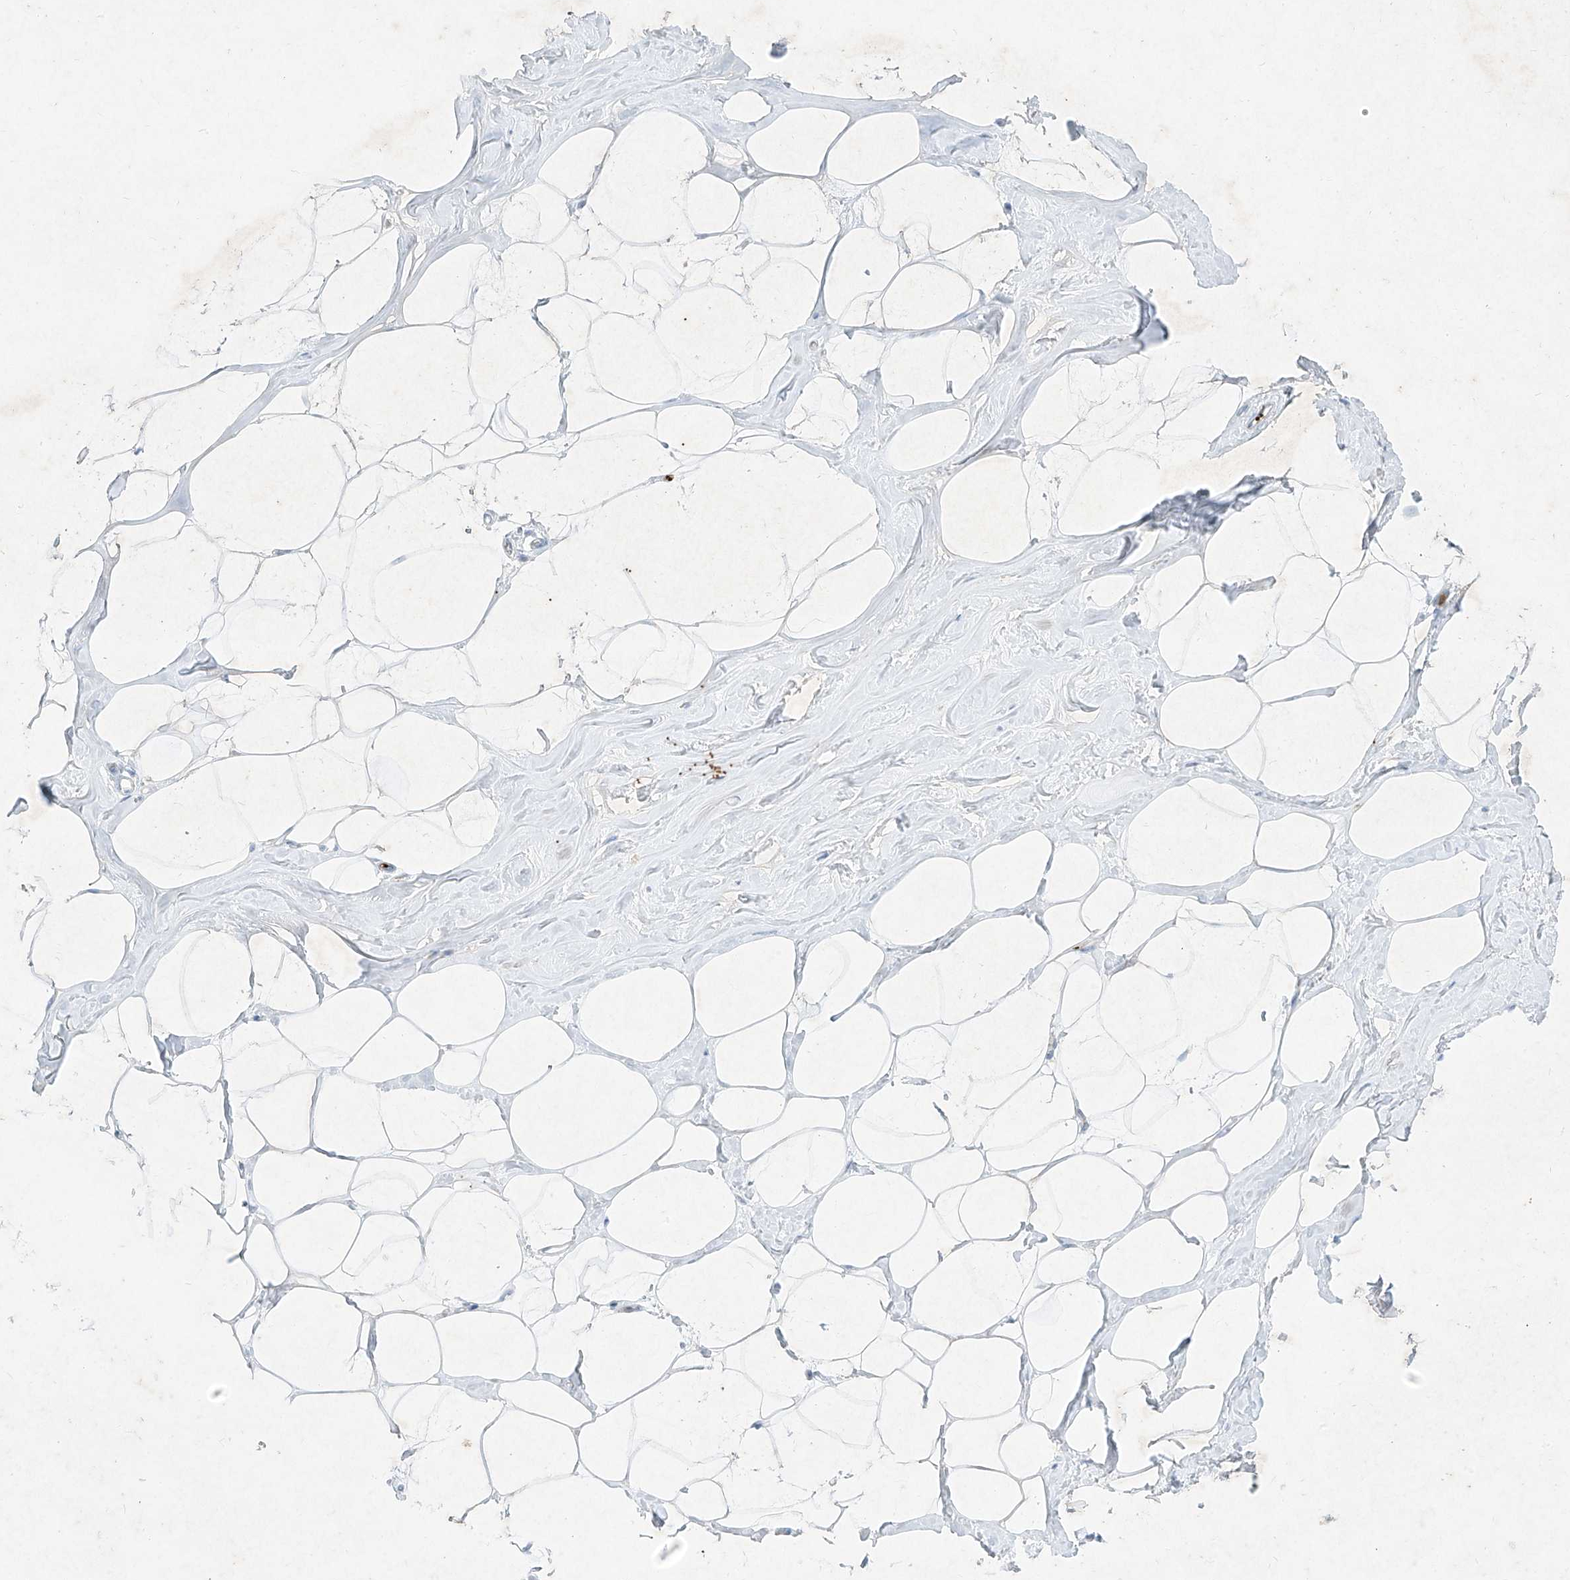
{"staining": {"intensity": "negative", "quantity": "none", "location": "none"}, "tissue": "adipose tissue", "cell_type": "Adipocytes", "image_type": "normal", "snomed": [{"axis": "morphology", "description": "Normal tissue, NOS"}, {"axis": "morphology", "description": "Fibrosis, NOS"}, {"axis": "topography", "description": "Breast"}, {"axis": "topography", "description": "Adipose tissue"}], "caption": "DAB (3,3'-diaminobenzidine) immunohistochemical staining of benign adipose tissue displays no significant expression in adipocytes. (Stains: DAB (3,3'-diaminobenzidine) IHC with hematoxylin counter stain, Microscopy: brightfield microscopy at high magnification).", "gene": "PLEK", "patient": {"sex": "female", "age": 39}}